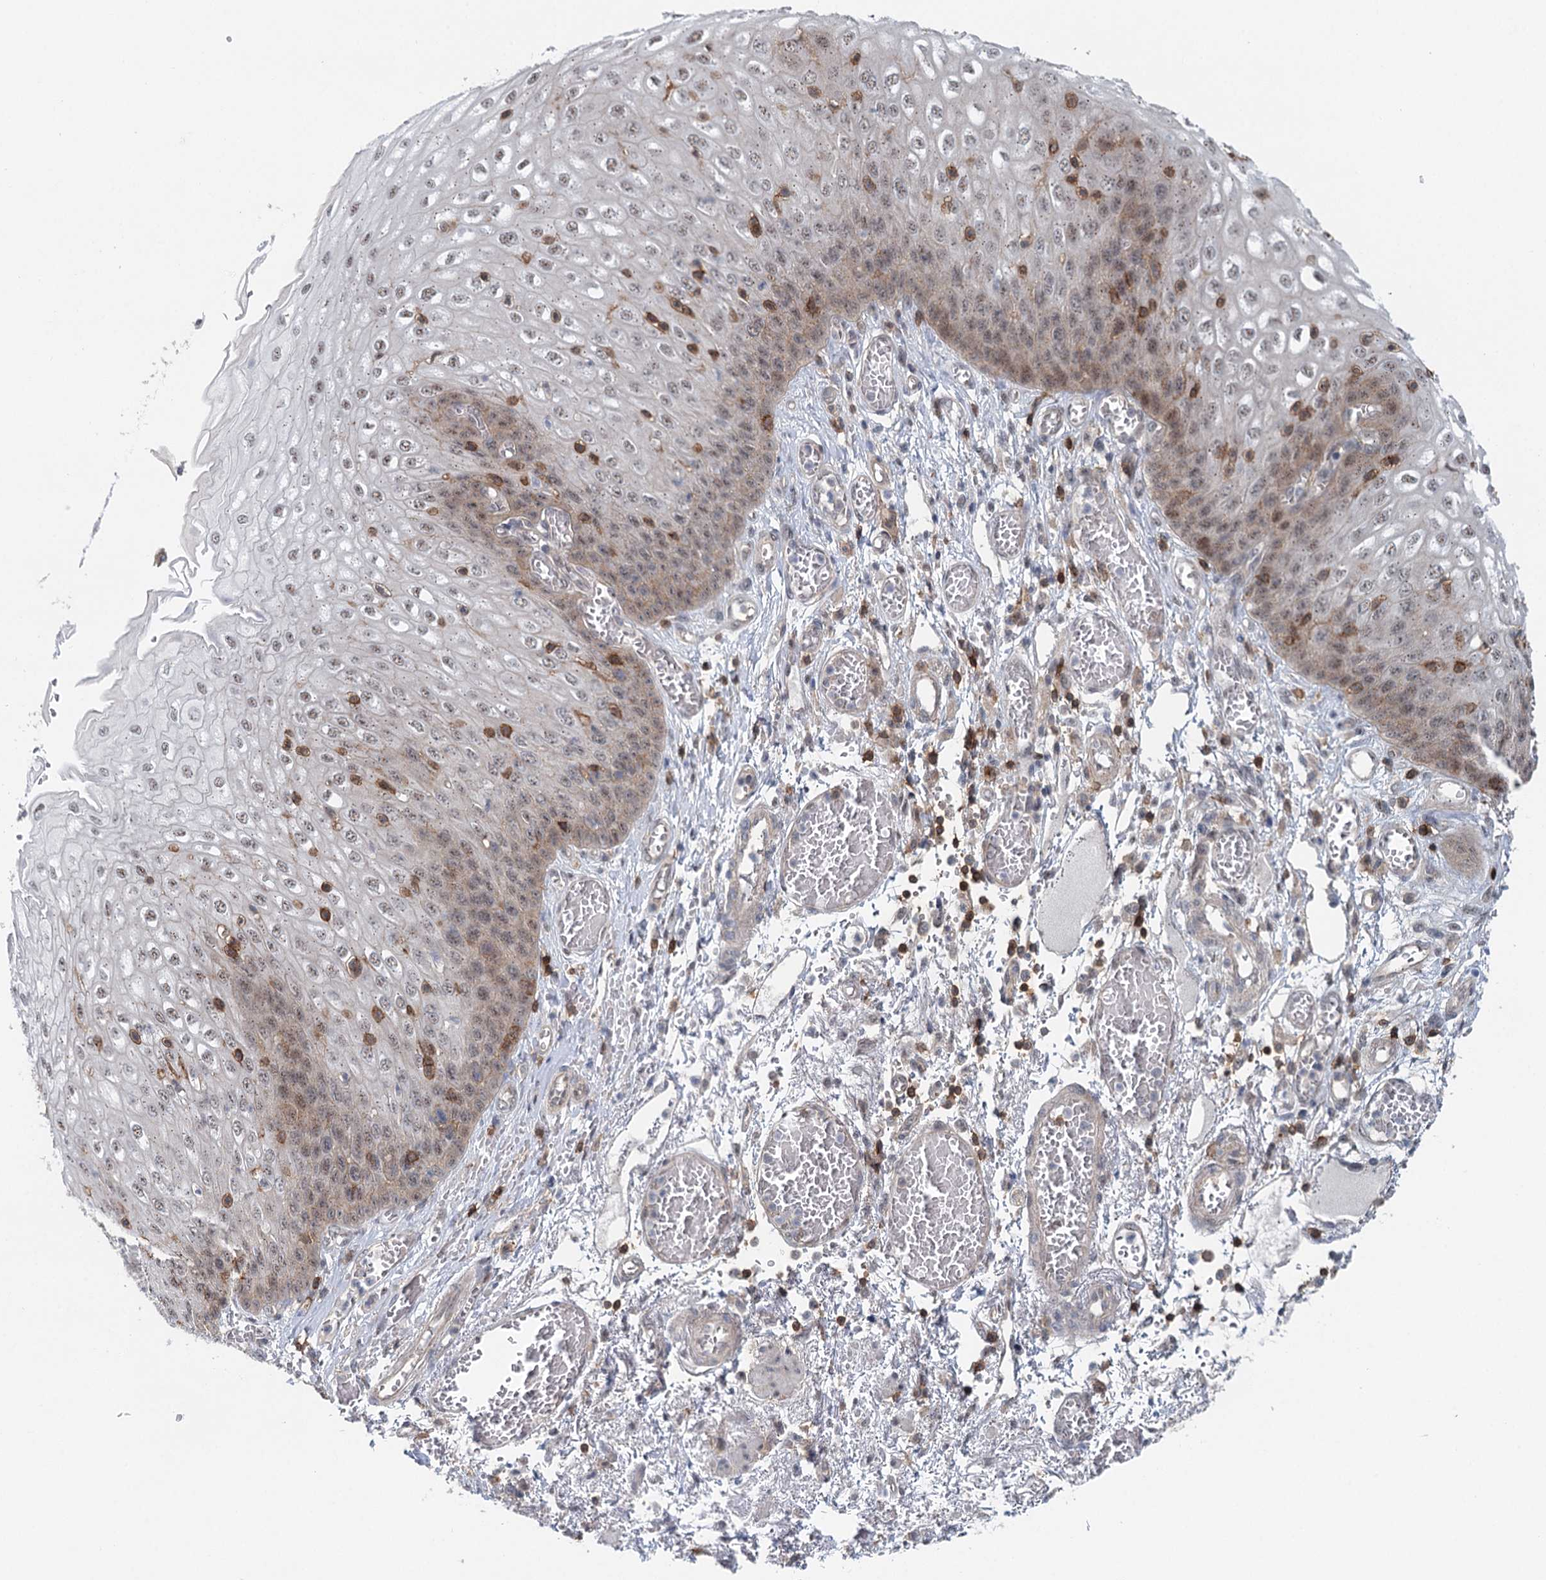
{"staining": {"intensity": "moderate", "quantity": "<25%", "location": "cytoplasmic/membranous,nuclear"}, "tissue": "esophagus", "cell_type": "Squamous epithelial cells", "image_type": "normal", "snomed": [{"axis": "morphology", "description": "Normal tissue, NOS"}, {"axis": "topography", "description": "Esophagus"}], "caption": "Protein staining of unremarkable esophagus shows moderate cytoplasmic/membranous,nuclear expression in approximately <25% of squamous epithelial cells.", "gene": "CDC42SE2", "patient": {"sex": "male", "age": 81}}